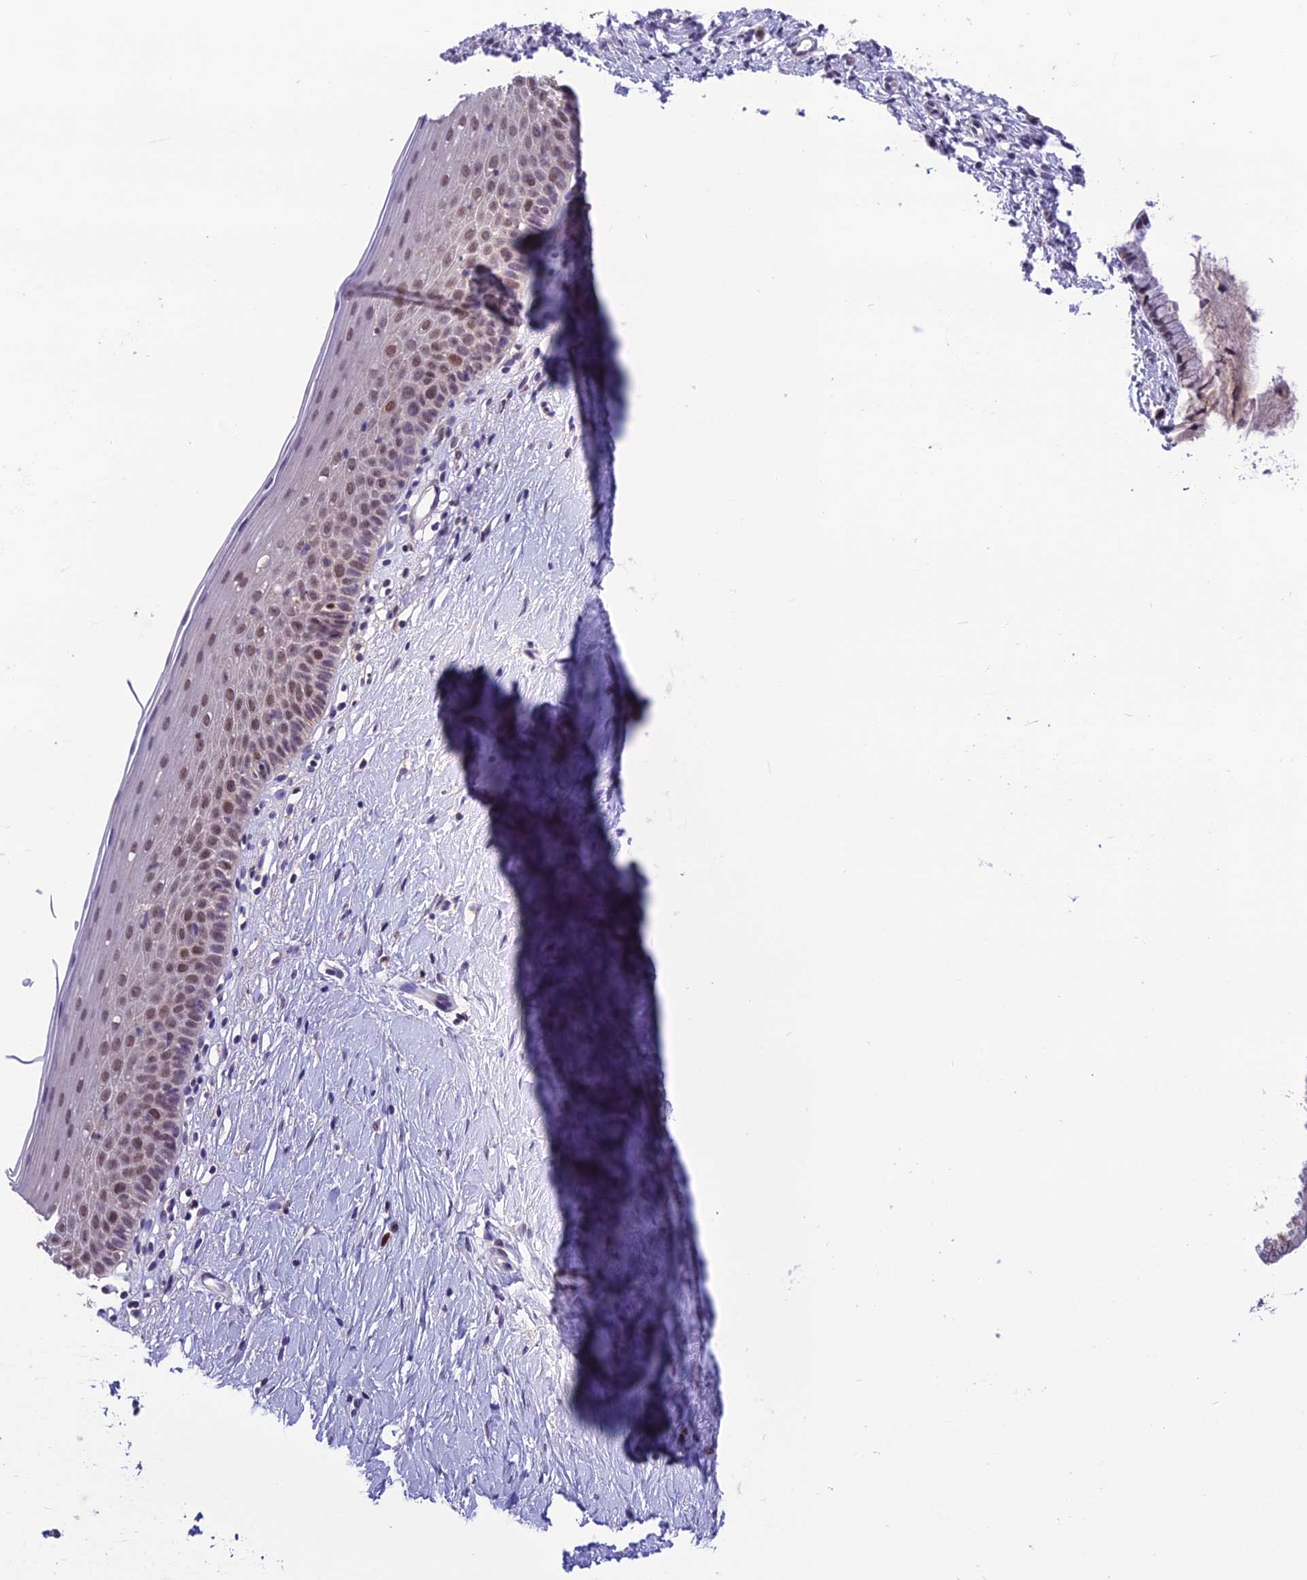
{"staining": {"intensity": "weak", "quantity": ">75%", "location": "nuclear"}, "tissue": "cervix", "cell_type": "Glandular cells", "image_type": "normal", "snomed": [{"axis": "morphology", "description": "Normal tissue, NOS"}, {"axis": "topography", "description": "Cervix"}], "caption": "This is a micrograph of immunohistochemistry staining of normal cervix, which shows weak staining in the nuclear of glandular cells.", "gene": "MIS12", "patient": {"sex": "female", "age": 57}}